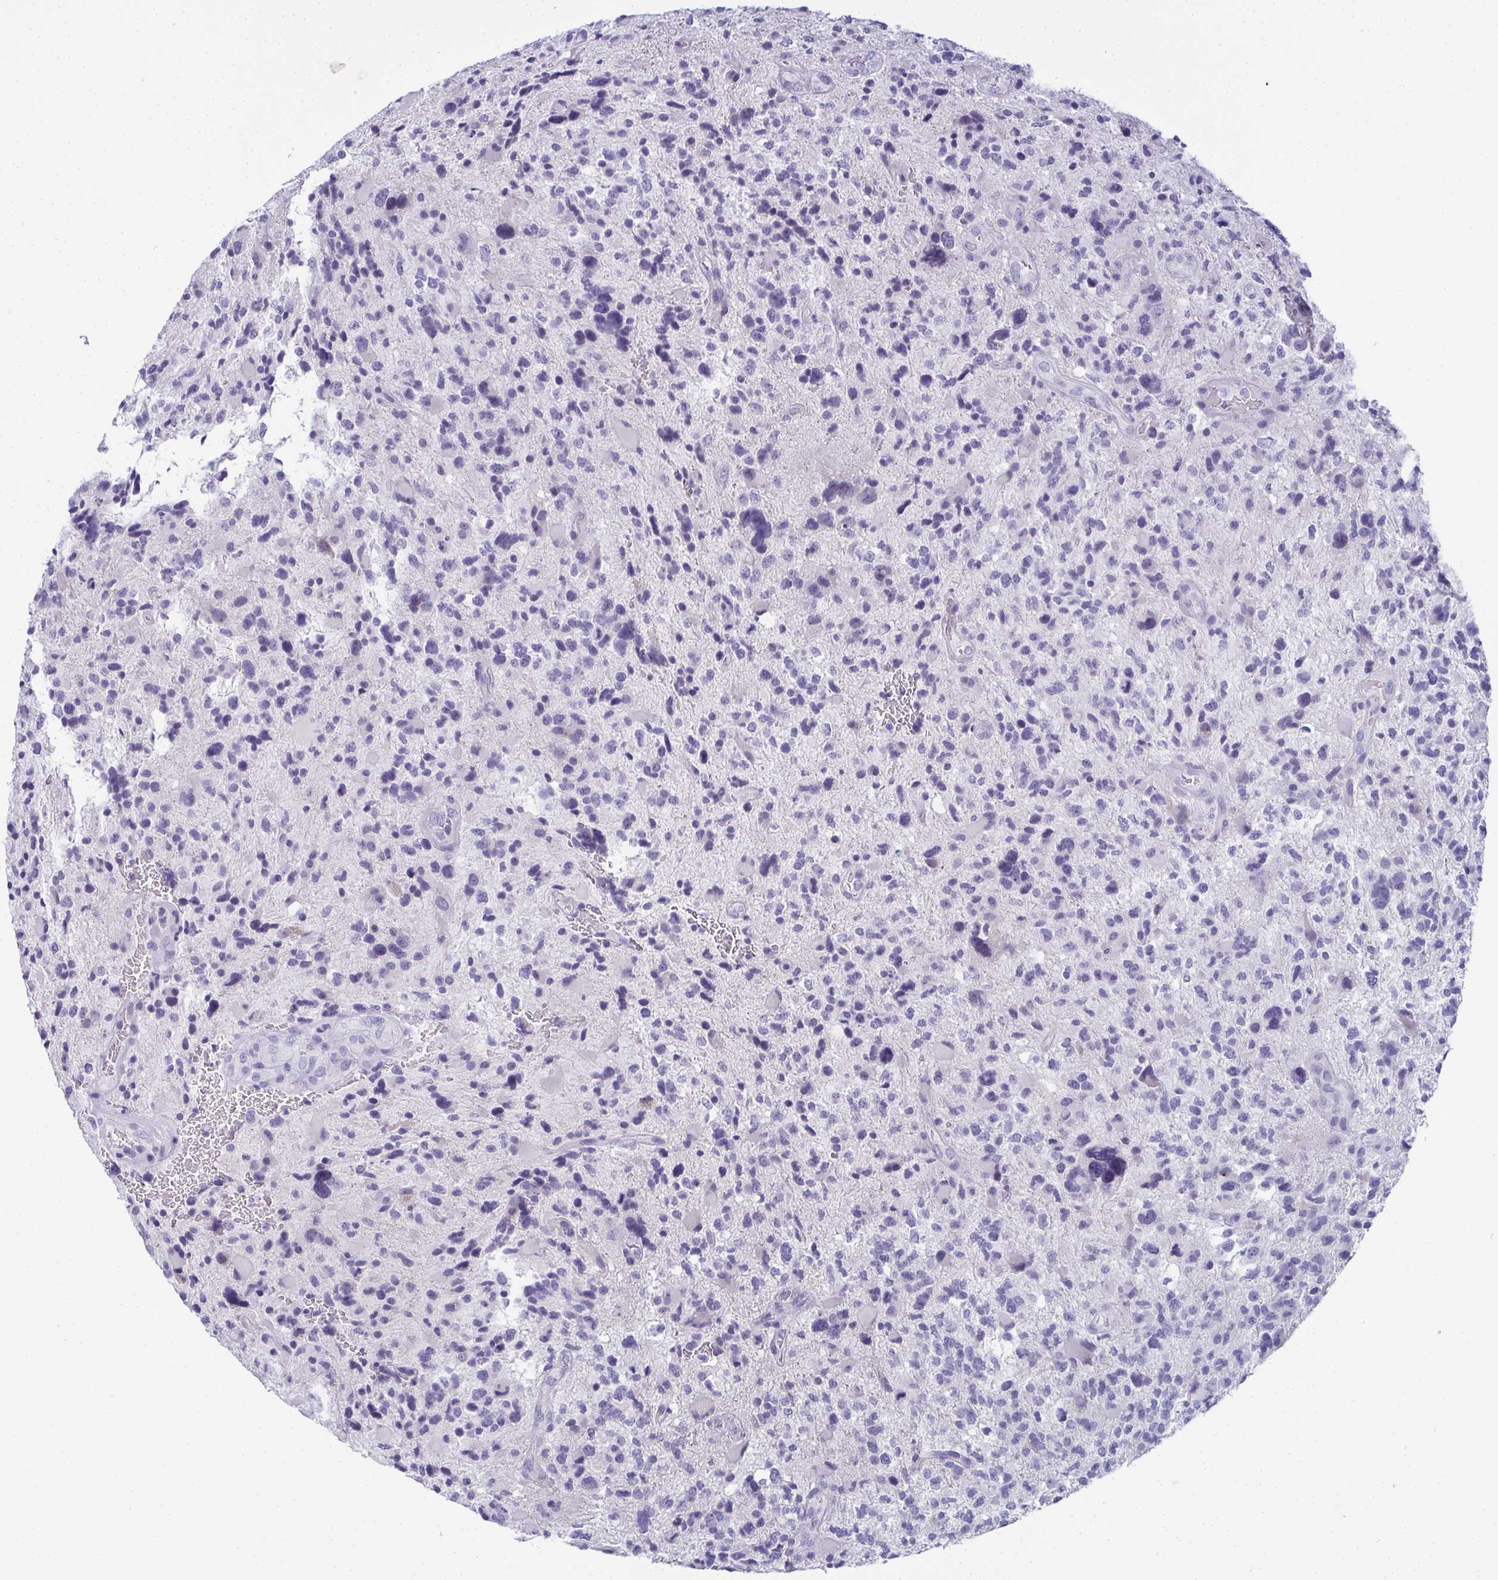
{"staining": {"intensity": "negative", "quantity": "none", "location": "none"}, "tissue": "glioma", "cell_type": "Tumor cells", "image_type": "cancer", "snomed": [{"axis": "morphology", "description": "Glioma, malignant, High grade"}, {"axis": "topography", "description": "Brain"}], "caption": "Malignant high-grade glioma was stained to show a protein in brown. There is no significant positivity in tumor cells. (Immunohistochemistry (ihc), brightfield microscopy, high magnification).", "gene": "SLC36A2", "patient": {"sex": "female", "age": 71}}